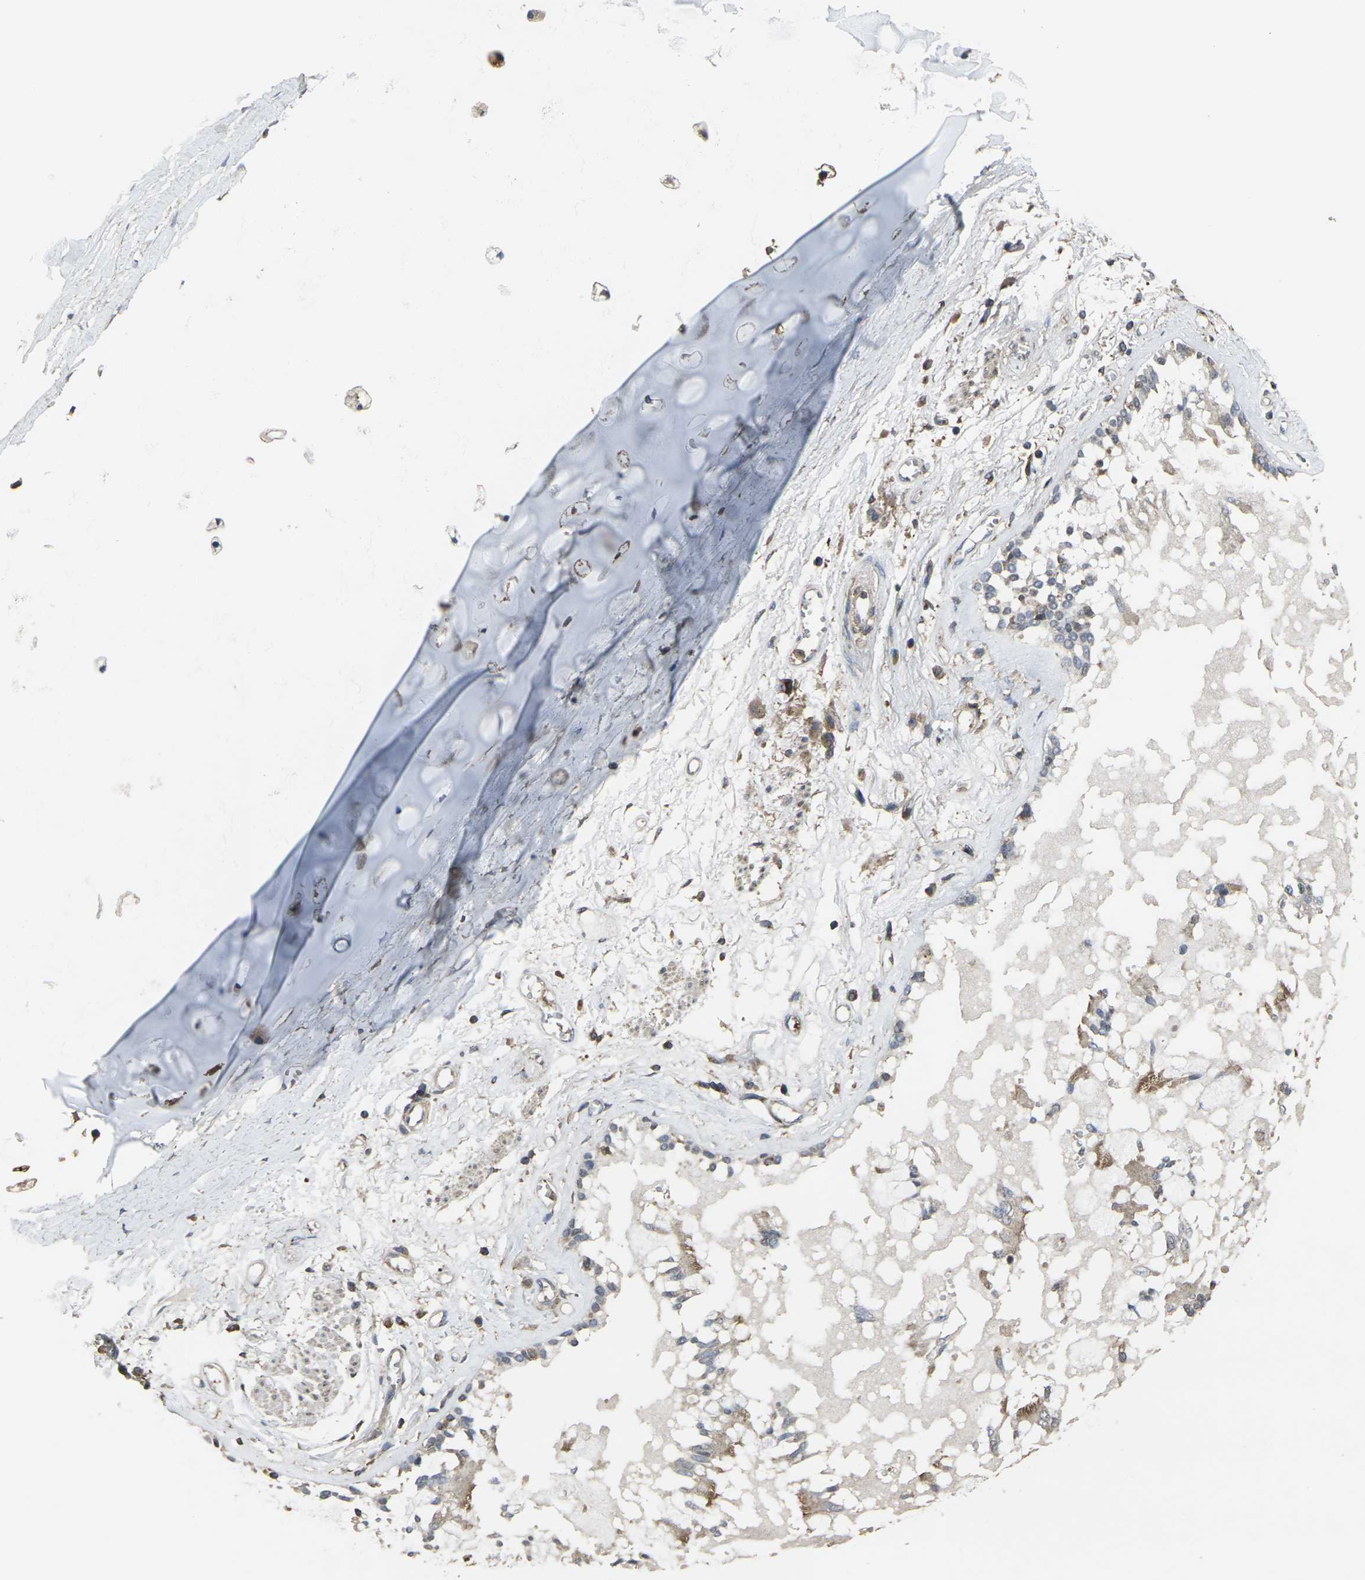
{"staining": {"intensity": "weak", "quantity": "25%-75%", "location": "cytoplasmic/membranous"}, "tissue": "bronchus", "cell_type": "Respiratory epithelial cells", "image_type": "normal", "snomed": [{"axis": "morphology", "description": "Normal tissue, NOS"}, {"axis": "morphology", "description": "Inflammation, NOS"}, {"axis": "topography", "description": "Cartilage tissue"}, {"axis": "topography", "description": "Lung"}], "caption": "This is a photomicrograph of immunohistochemistry (IHC) staining of unremarkable bronchus, which shows weak expression in the cytoplasmic/membranous of respiratory epithelial cells.", "gene": "PRKACB", "patient": {"sex": "male", "age": 71}}